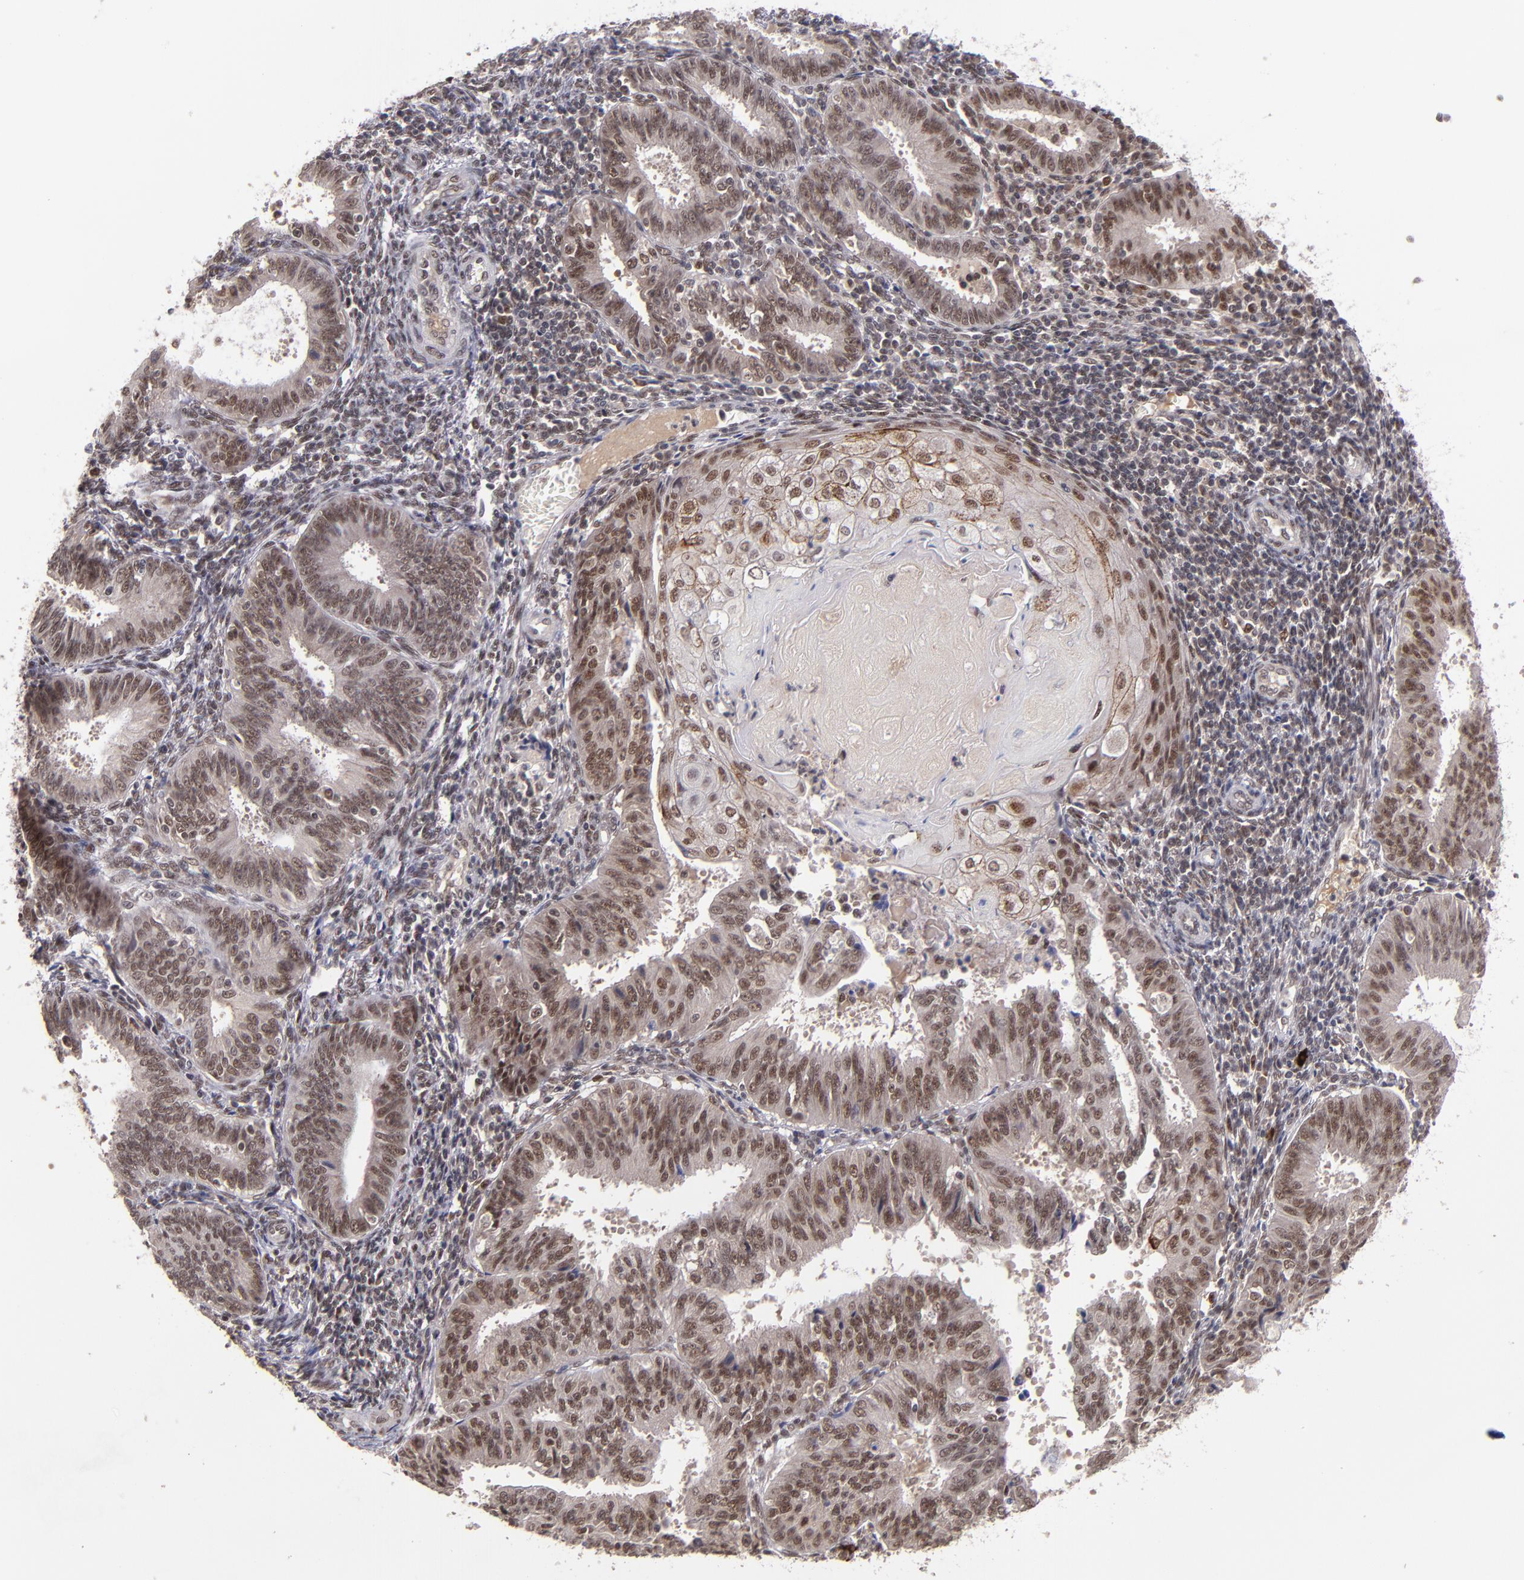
{"staining": {"intensity": "moderate", "quantity": ">75%", "location": "nuclear"}, "tissue": "endometrial cancer", "cell_type": "Tumor cells", "image_type": "cancer", "snomed": [{"axis": "morphology", "description": "Adenocarcinoma, NOS"}, {"axis": "topography", "description": "Endometrium"}], "caption": "Endometrial cancer tissue exhibits moderate nuclear expression in approximately >75% of tumor cells", "gene": "EP300", "patient": {"sex": "female", "age": 42}}